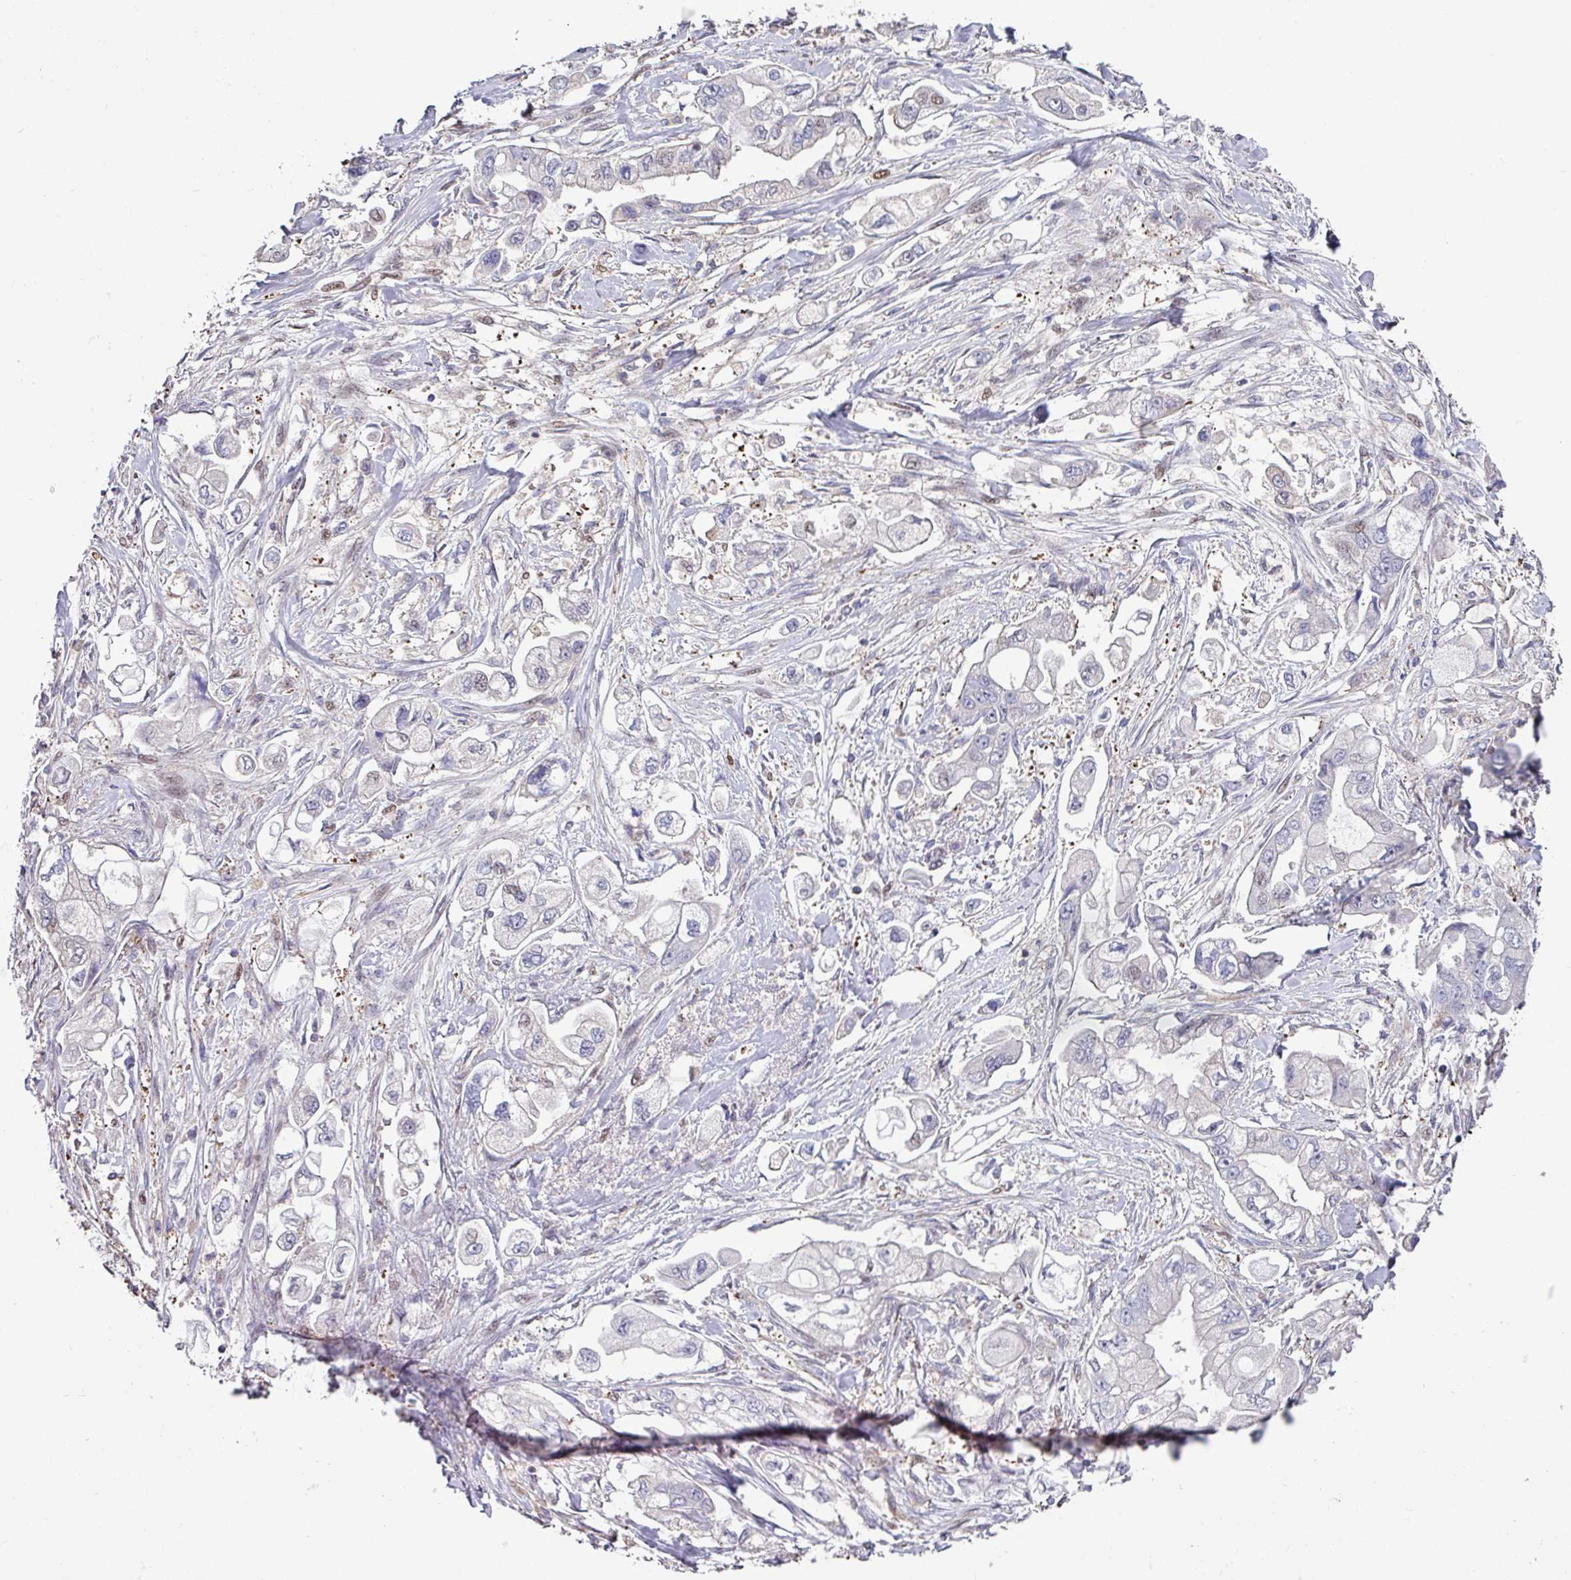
{"staining": {"intensity": "negative", "quantity": "none", "location": "none"}, "tissue": "stomach cancer", "cell_type": "Tumor cells", "image_type": "cancer", "snomed": [{"axis": "morphology", "description": "Adenocarcinoma, NOS"}, {"axis": "topography", "description": "Stomach"}], "caption": "Stomach adenocarcinoma was stained to show a protein in brown. There is no significant staining in tumor cells.", "gene": "ANO9", "patient": {"sex": "male", "age": 62}}